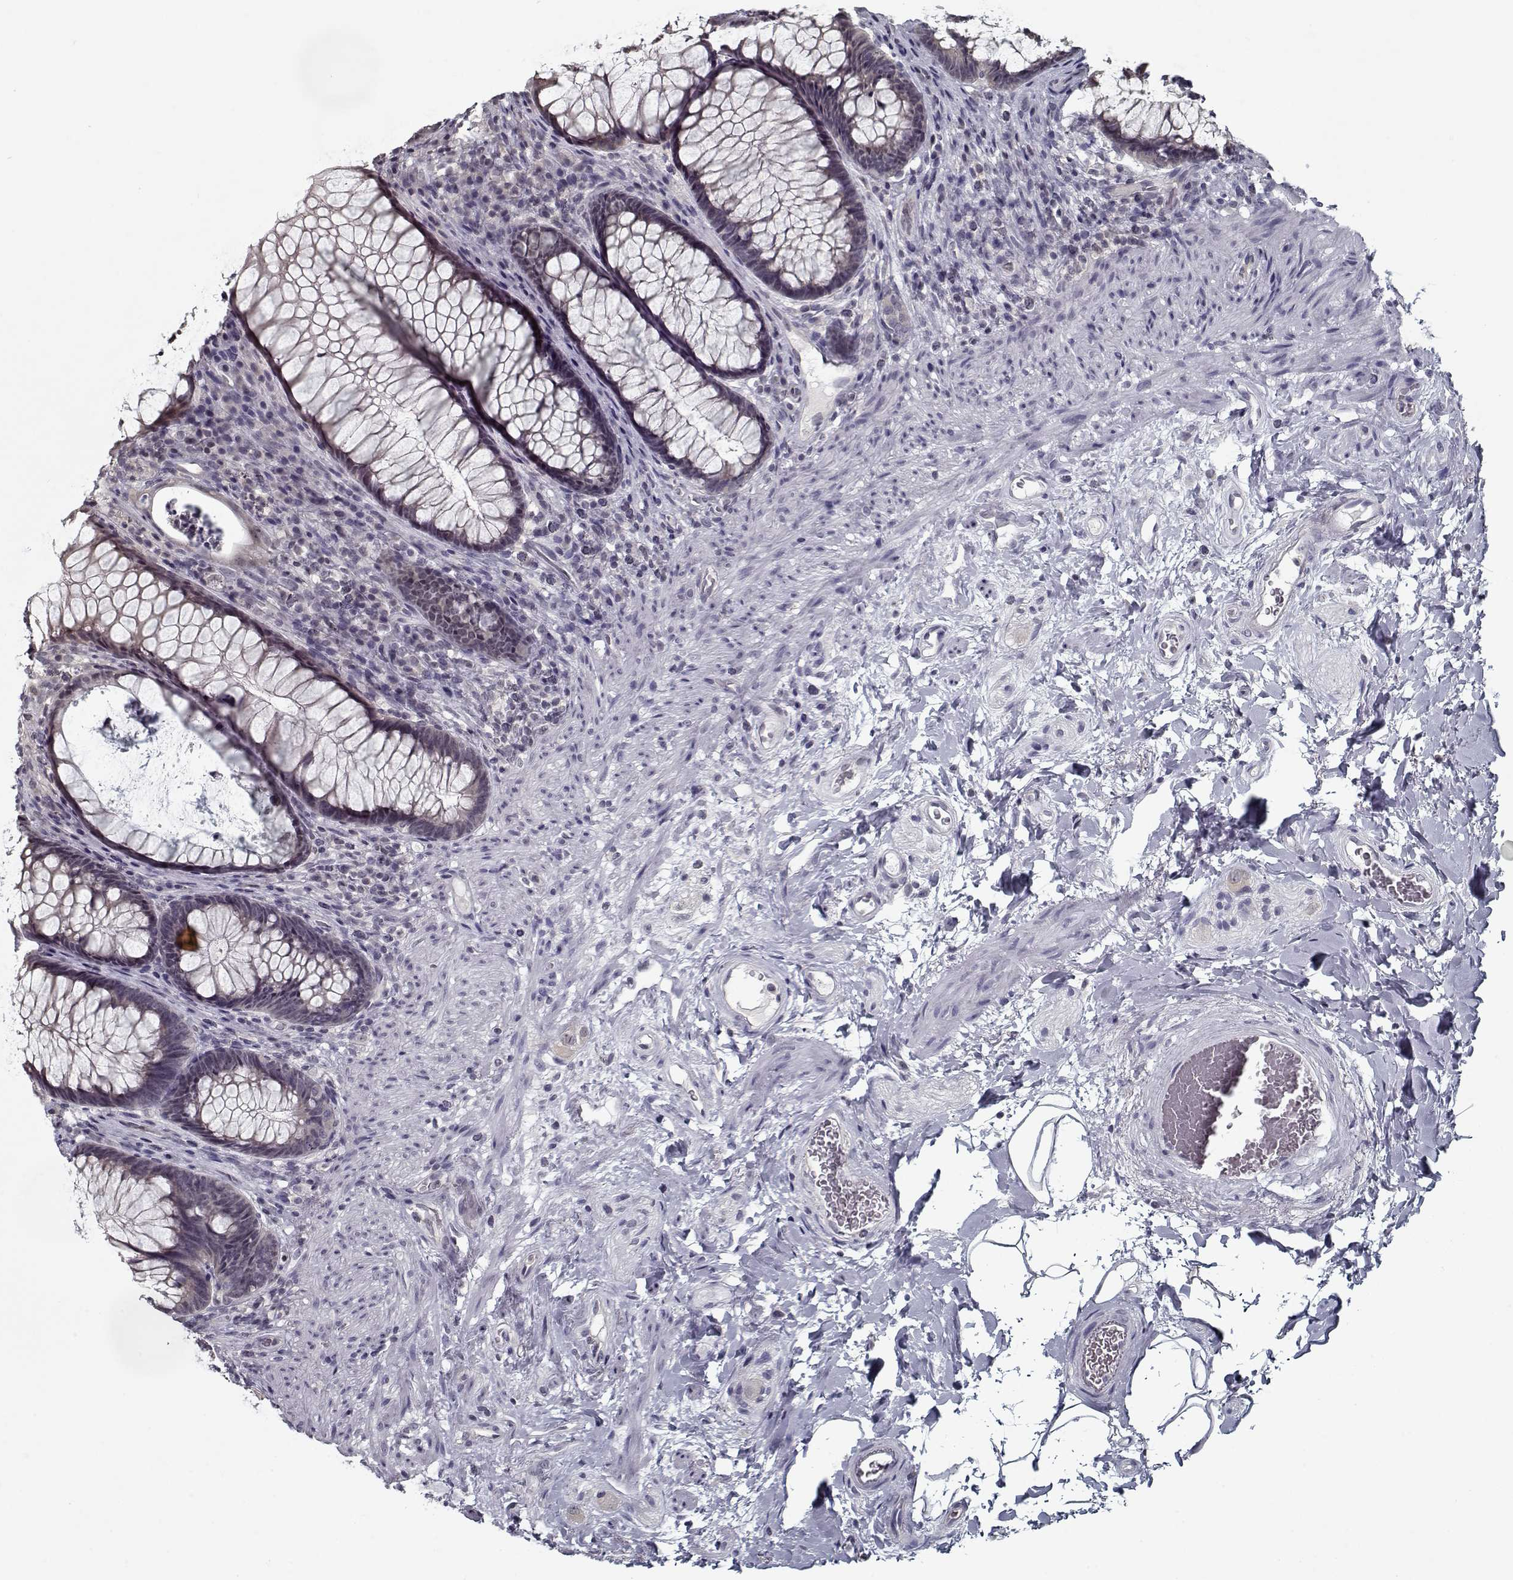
{"staining": {"intensity": "negative", "quantity": "none", "location": "none"}, "tissue": "rectum", "cell_type": "Glandular cells", "image_type": "normal", "snomed": [{"axis": "morphology", "description": "Normal tissue, NOS"}, {"axis": "topography", "description": "Smooth muscle"}, {"axis": "topography", "description": "Rectum"}], "caption": "This is an IHC micrograph of normal human rectum. There is no staining in glandular cells.", "gene": "TESPA1", "patient": {"sex": "male", "age": 53}}